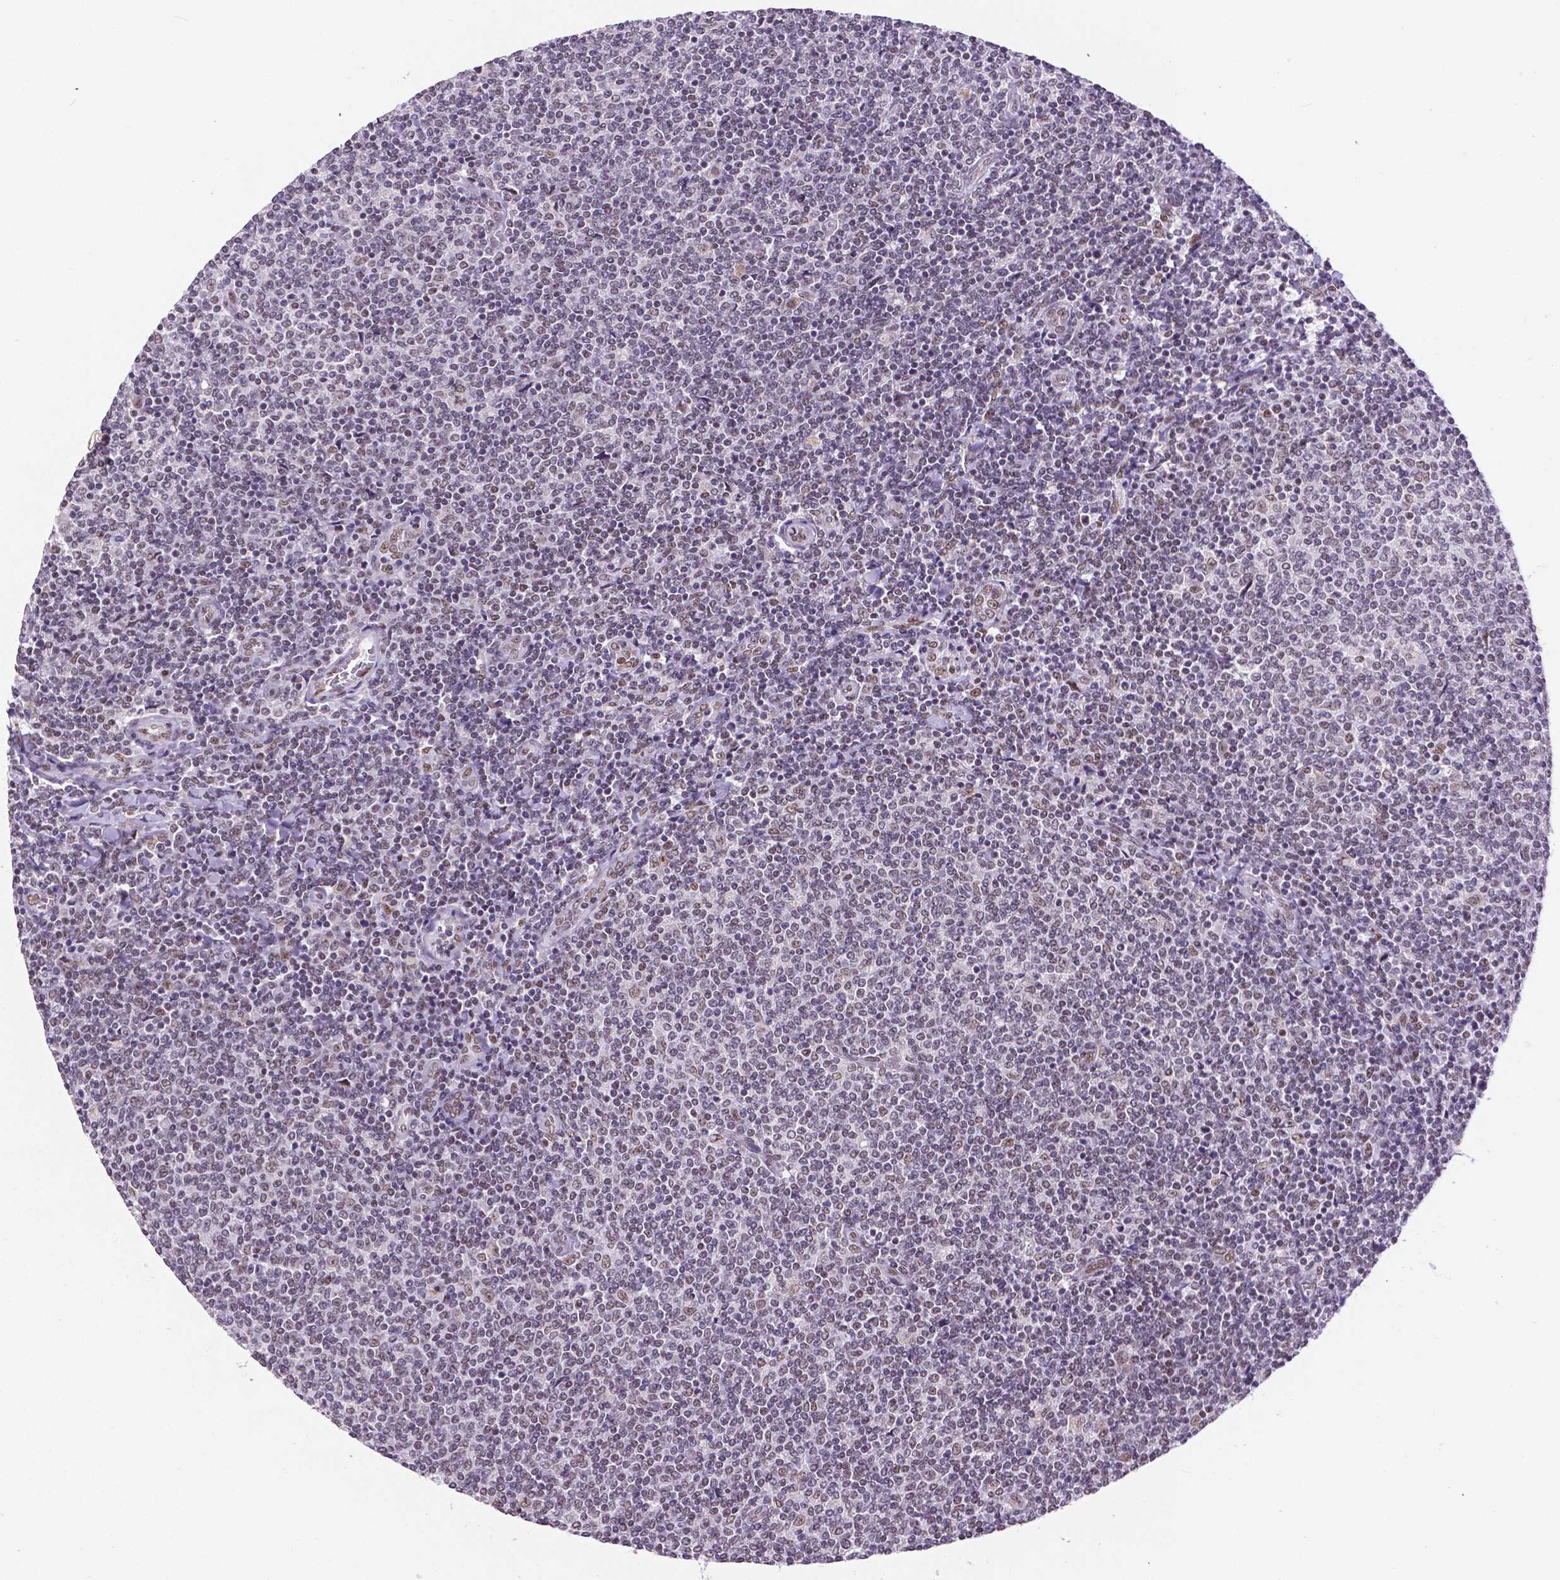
{"staining": {"intensity": "weak", "quantity": "<25%", "location": "nuclear"}, "tissue": "lymphoma", "cell_type": "Tumor cells", "image_type": "cancer", "snomed": [{"axis": "morphology", "description": "Malignant lymphoma, non-Hodgkin's type, Low grade"}, {"axis": "topography", "description": "Lymph node"}], "caption": "Tumor cells show no significant protein expression in low-grade malignant lymphoma, non-Hodgkin's type.", "gene": "ATRX", "patient": {"sex": "male", "age": 52}}